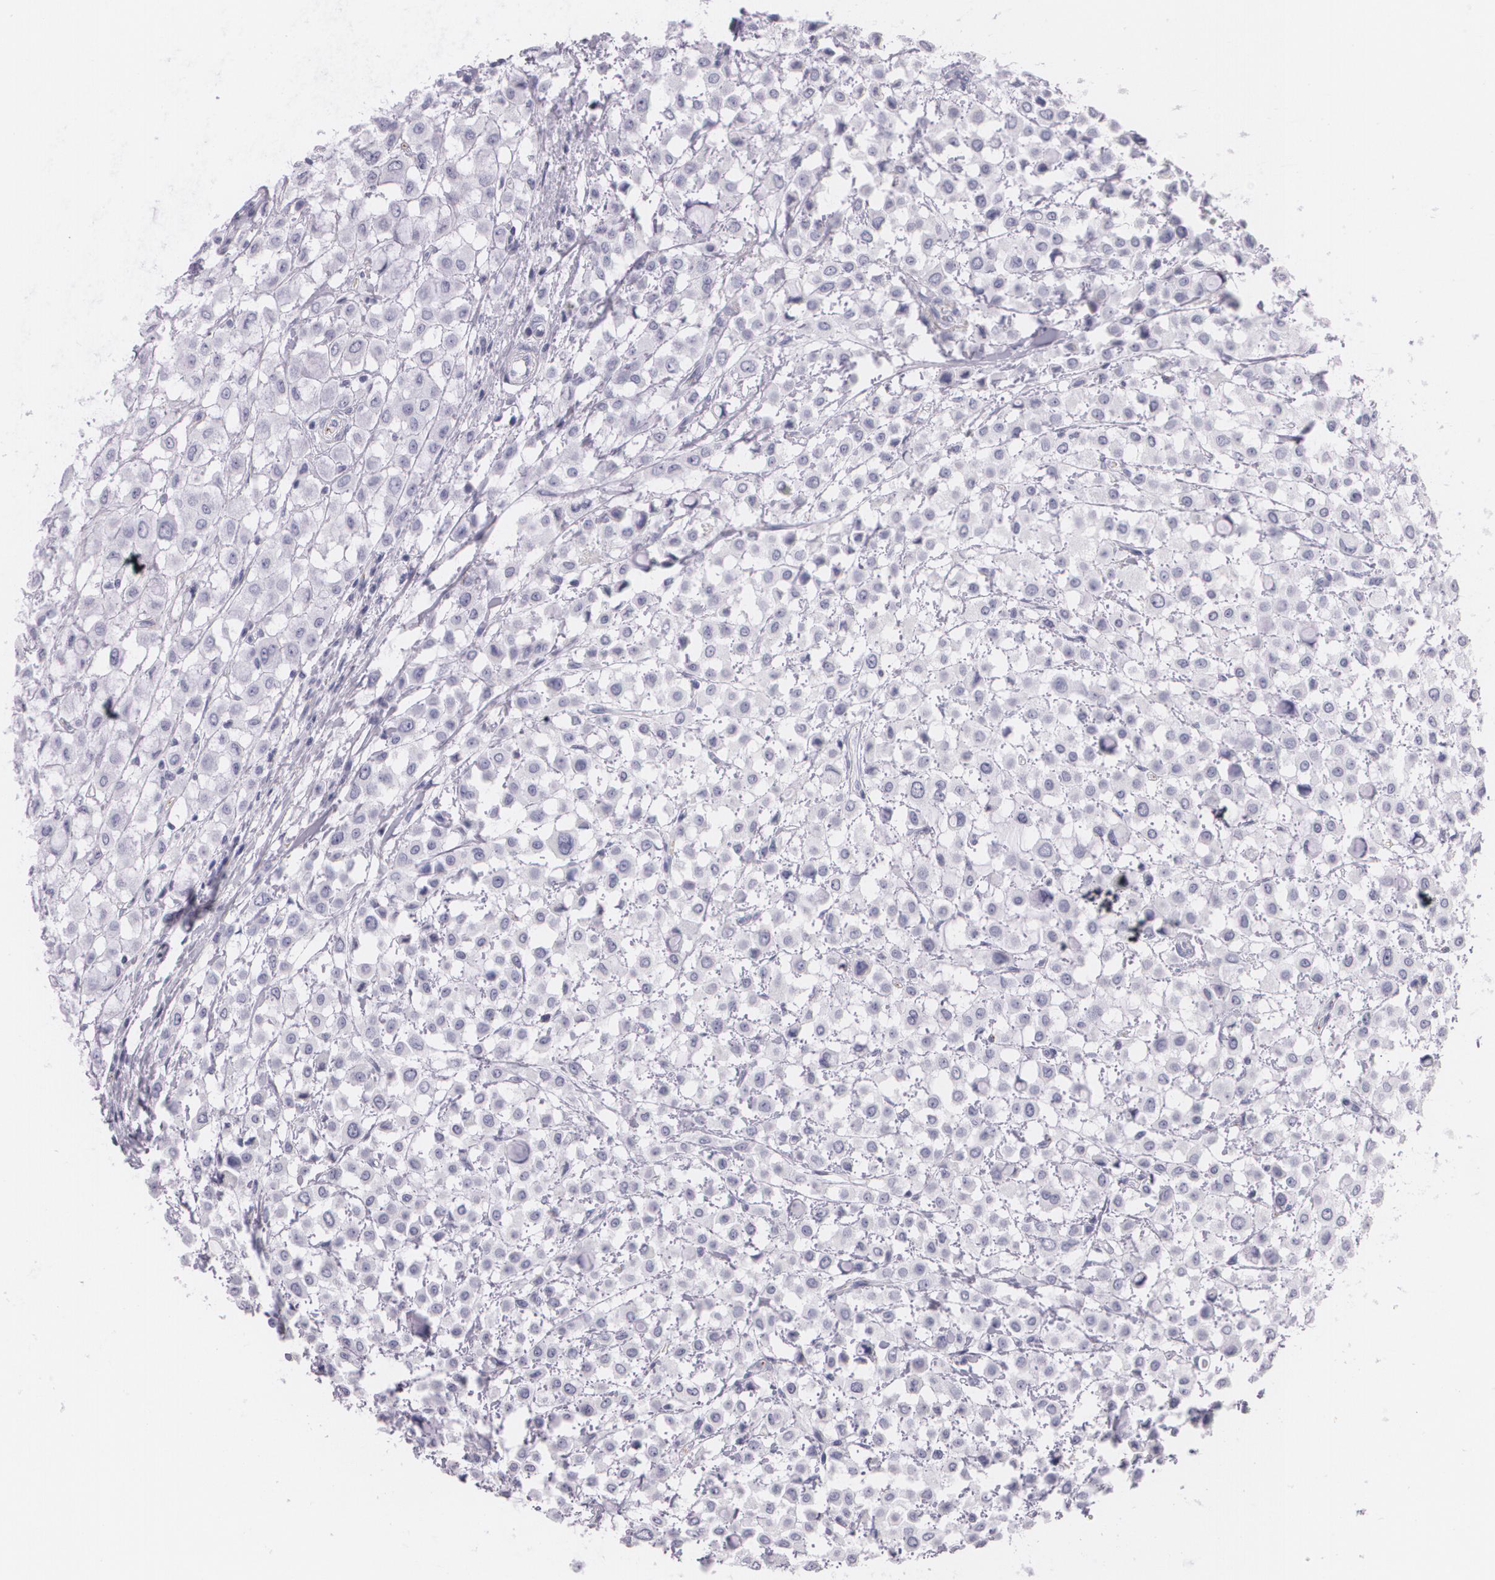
{"staining": {"intensity": "negative", "quantity": "none", "location": "none"}, "tissue": "breast cancer", "cell_type": "Tumor cells", "image_type": "cancer", "snomed": [{"axis": "morphology", "description": "Lobular carcinoma"}, {"axis": "topography", "description": "Breast"}], "caption": "Tumor cells show no significant protein staining in breast lobular carcinoma.", "gene": "DLG4", "patient": {"sex": "female", "age": 85}}